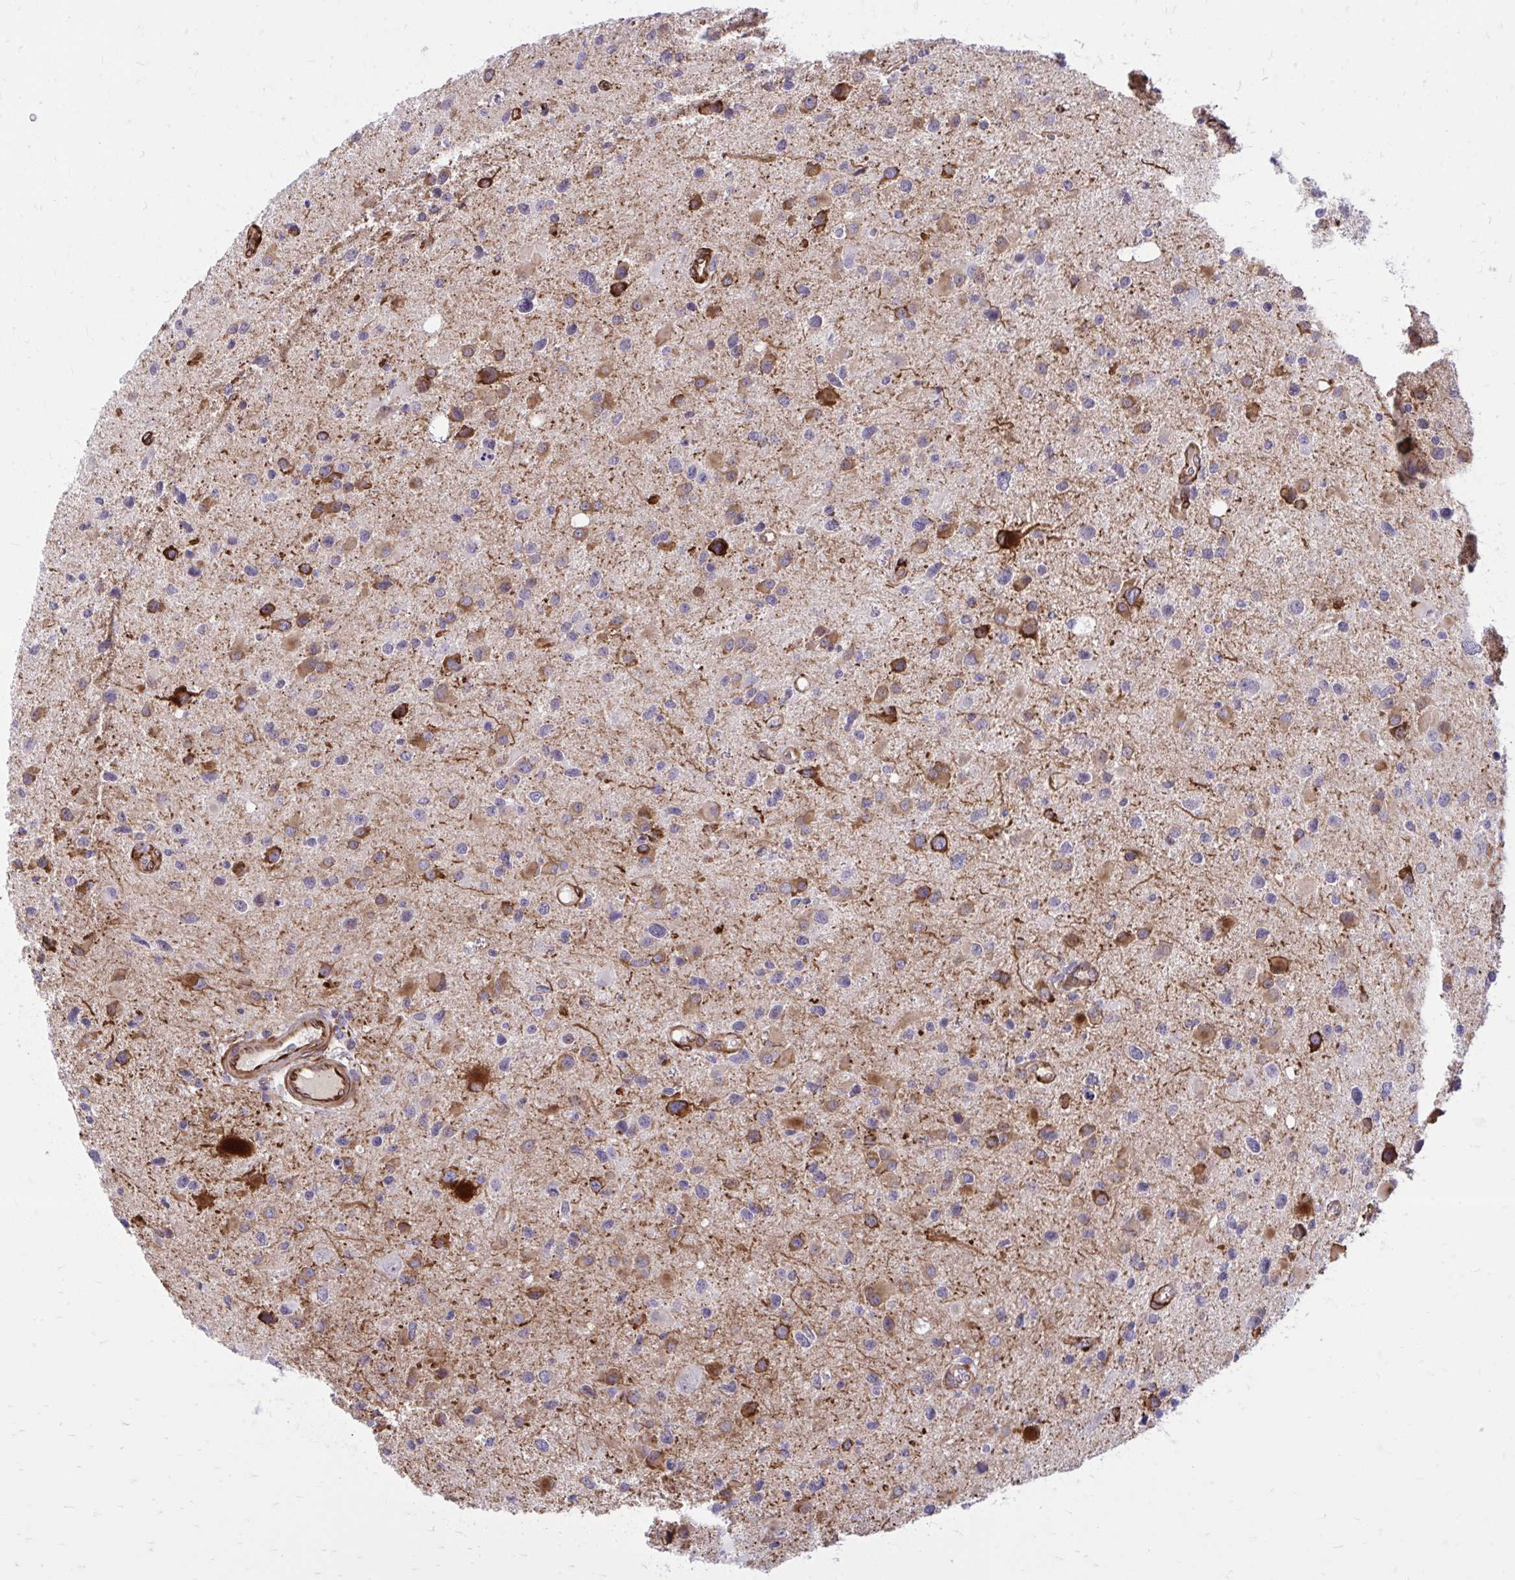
{"staining": {"intensity": "strong", "quantity": "25%-75%", "location": "cytoplasmic/membranous"}, "tissue": "glioma", "cell_type": "Tumor cells", "image_type": "cancer", "snomed": [{"axis": "morphology", "description": "Glioma, malignant, Low grade"}, {"axis": "topography", "description": "Brain"}], "caption": "There is high levels of strong cytoplasmic/membranous positivity in tumor cells of malignant glioma (low-grade), as demonstrated by immunohistochemical staining (brown color).", "gene": "BEND5", "patient": {"sex": "female", "age": 32}}